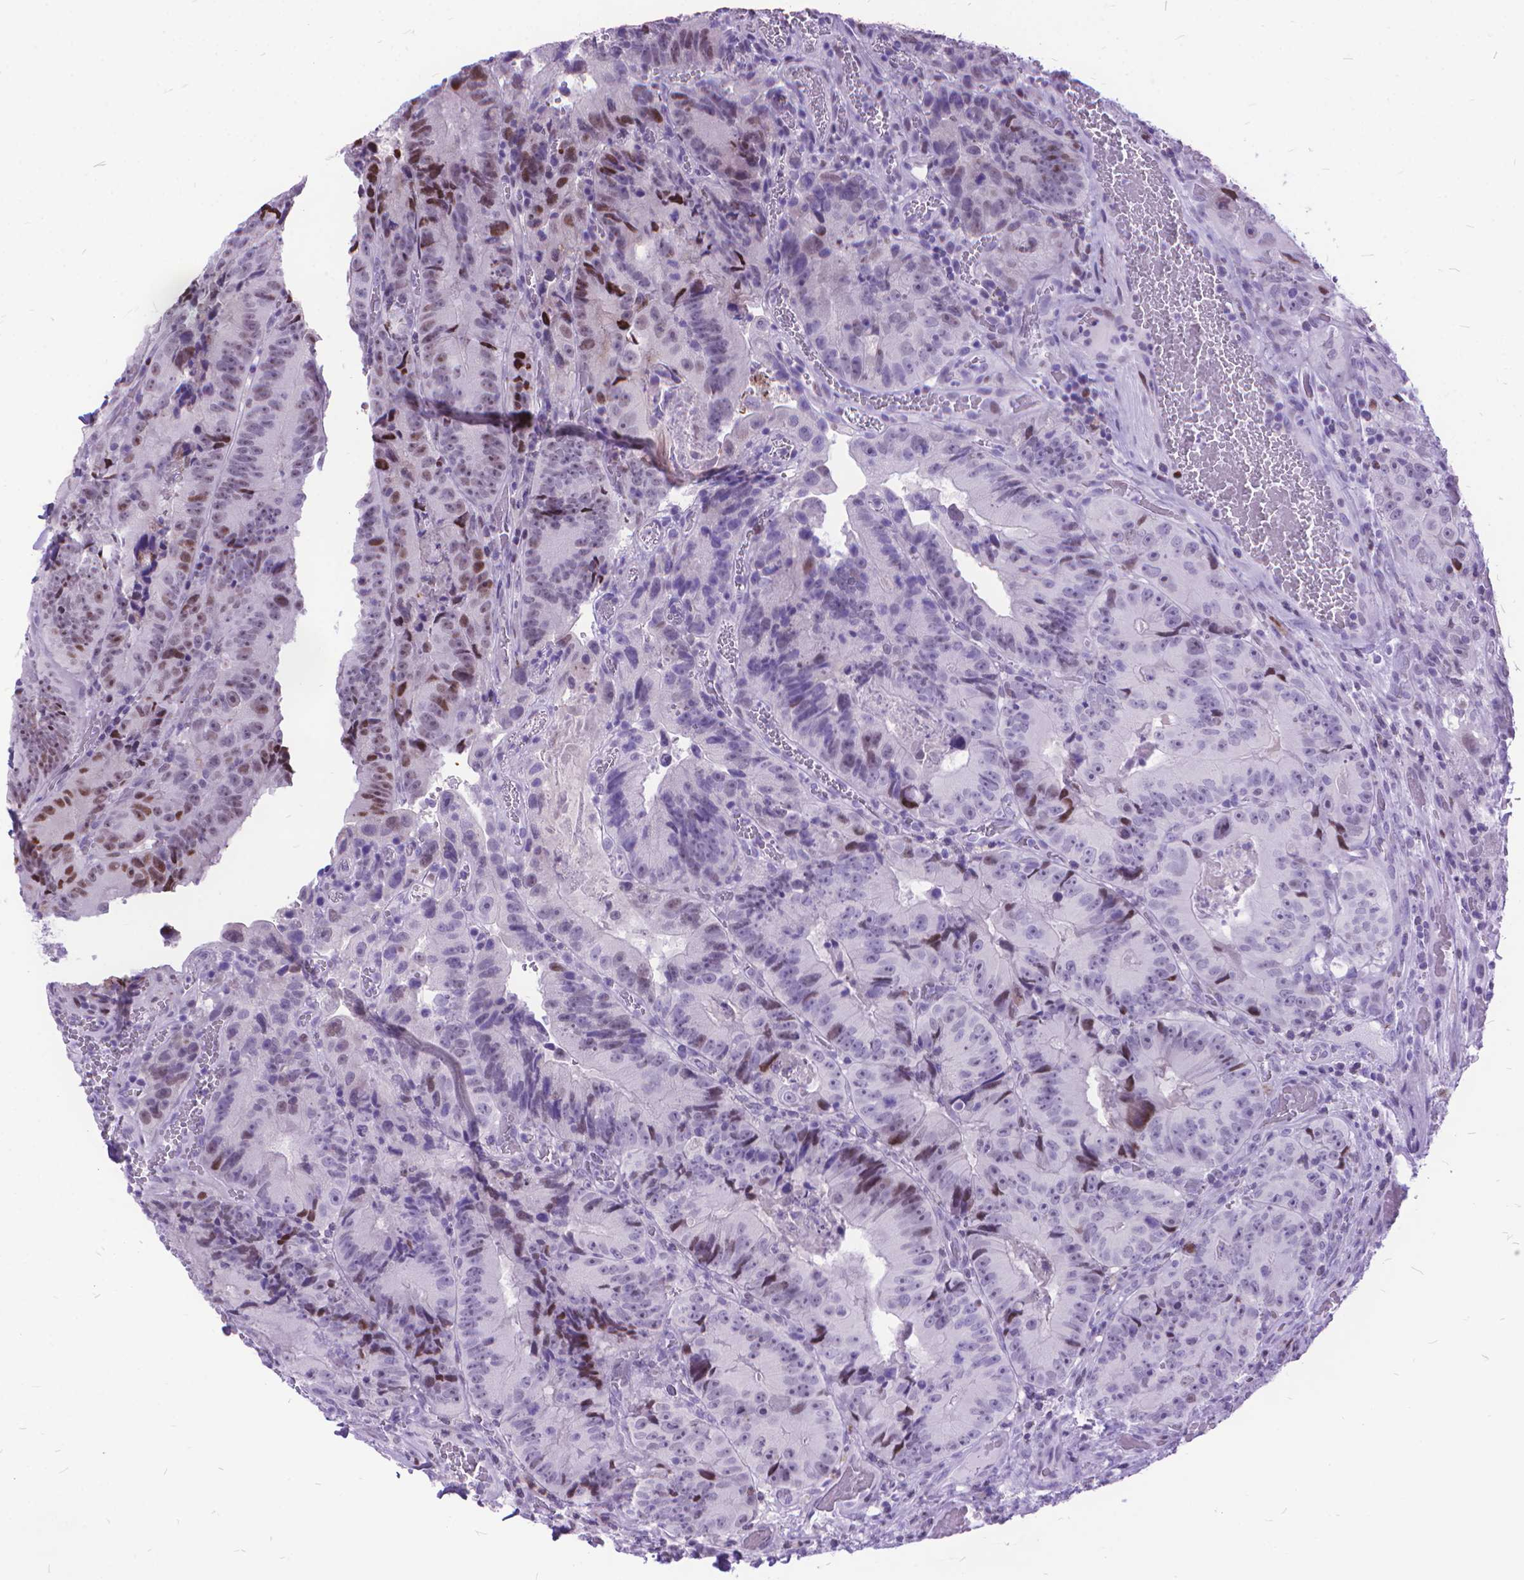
{"staining": {"intensity": "moderate", "quantity": "<25%", "location": "nuclear"}, "tissue": "colorectal cancer", "cell_type": "Tumor cells", "image_type": "cancer", "snomed": [{"axis": "morphology", "description": "Adenocarcinoma, NOS"}, {"axis": "topography", "description": "Colon"}], "caption": "Adenocarcinoma (colorectal) stained for a protein shows moderate nuclear positivity in tumor cells. The protein of interest is stained brown, and the nuclei are stained in blue (DAB IHC with brightfield microscopy, high magnification).", "gene": "POLE4", "patient": {"sex": "female", "age": 86}}